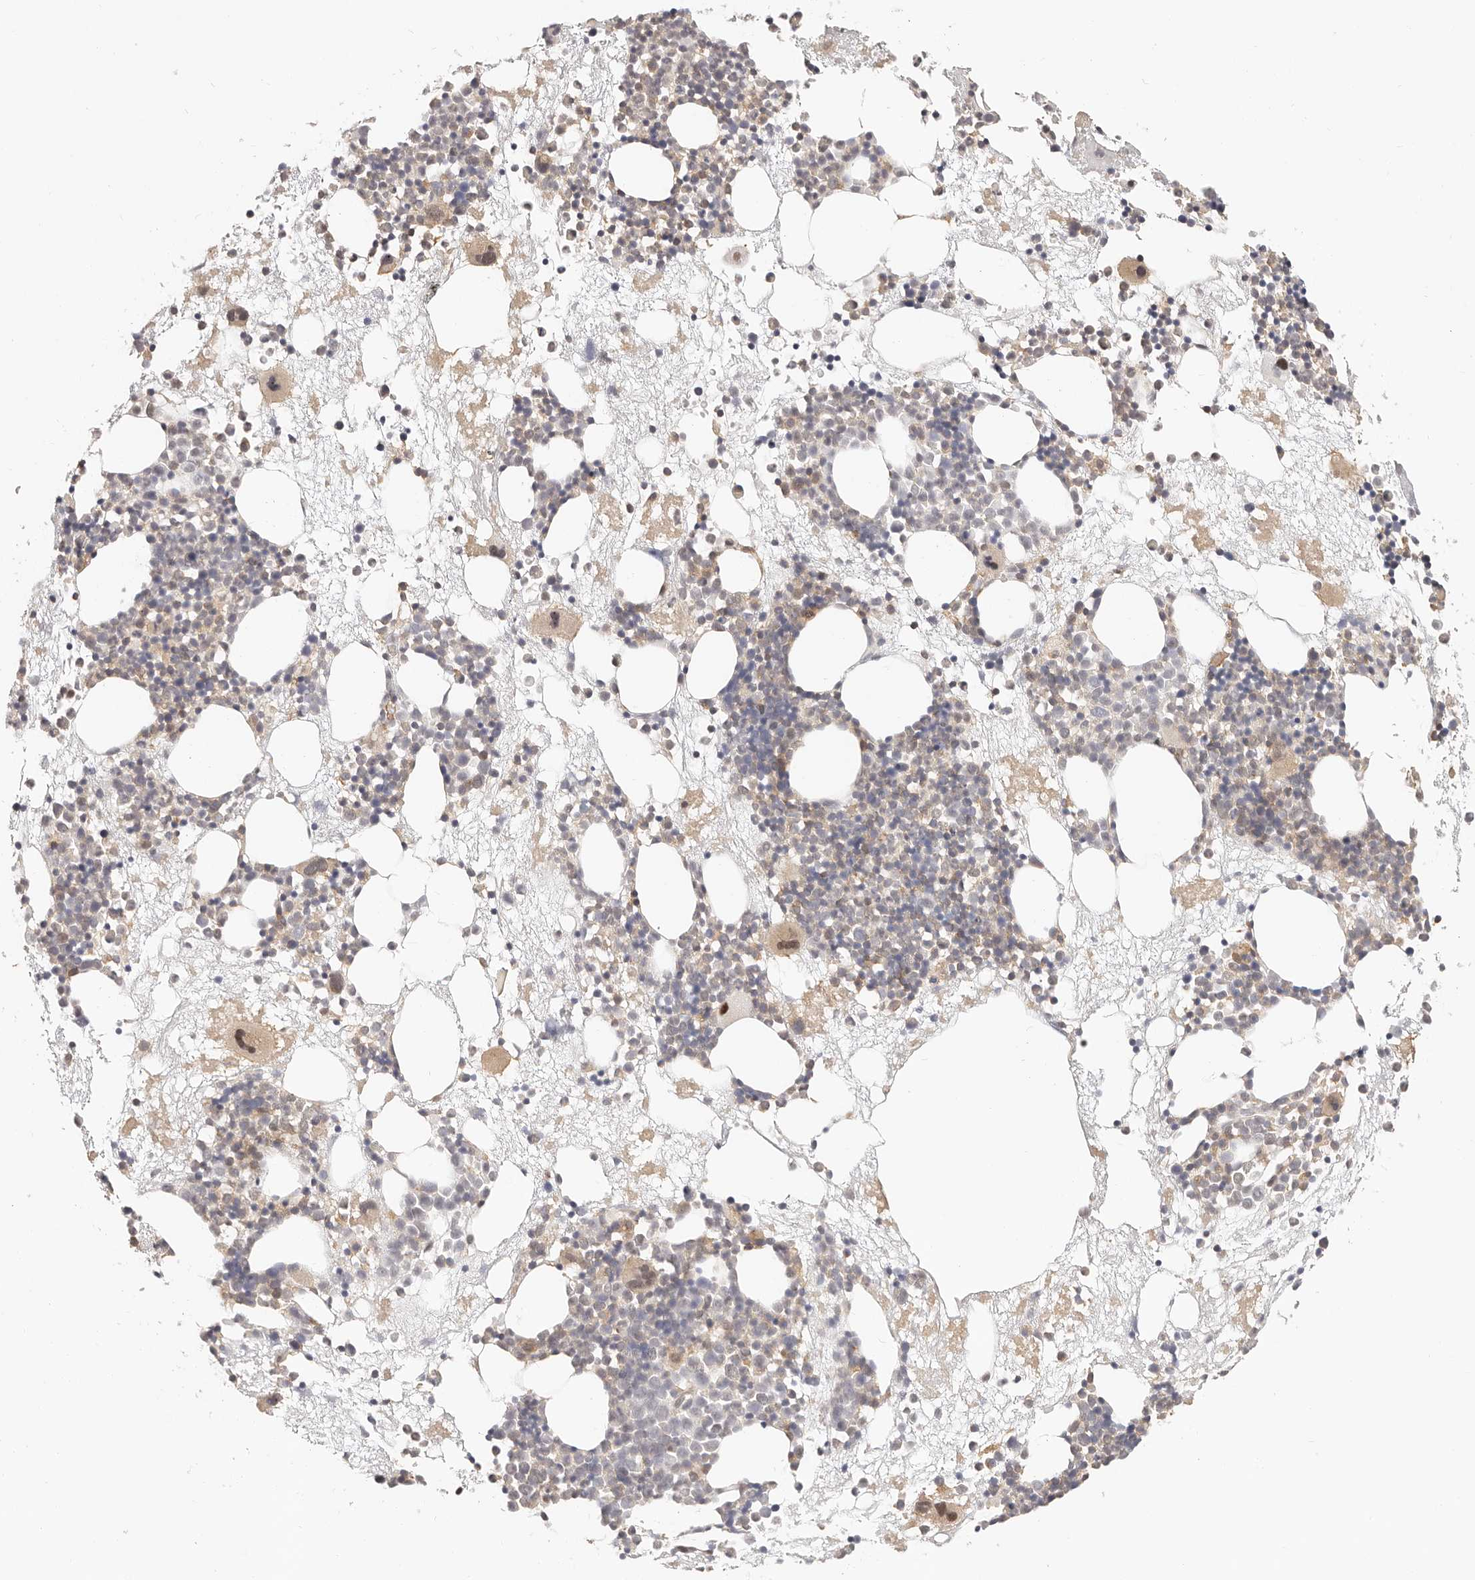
{"staining": {"intensity": "moderate", "quantity": "<25%", "location": "cytoplasmic/membranous,nuclear"}, "tissue": "bone marrow", "cell_type": "Hematopoietic cells", "image_type": "normal", "snomed": [{"axis": "morphology", "description": "Normal tissue, NOS"}, {"axis": "topography", "description": "Bone marrow"}], "caption": "Bone marrow stained with a brown dye shows moderate cytoplasmic/membranous,nuclear positive staining in about <25% of hematopoietic cells.", "gene": "DTNBP1", "patient": {"sex": "male", "age": 50}}